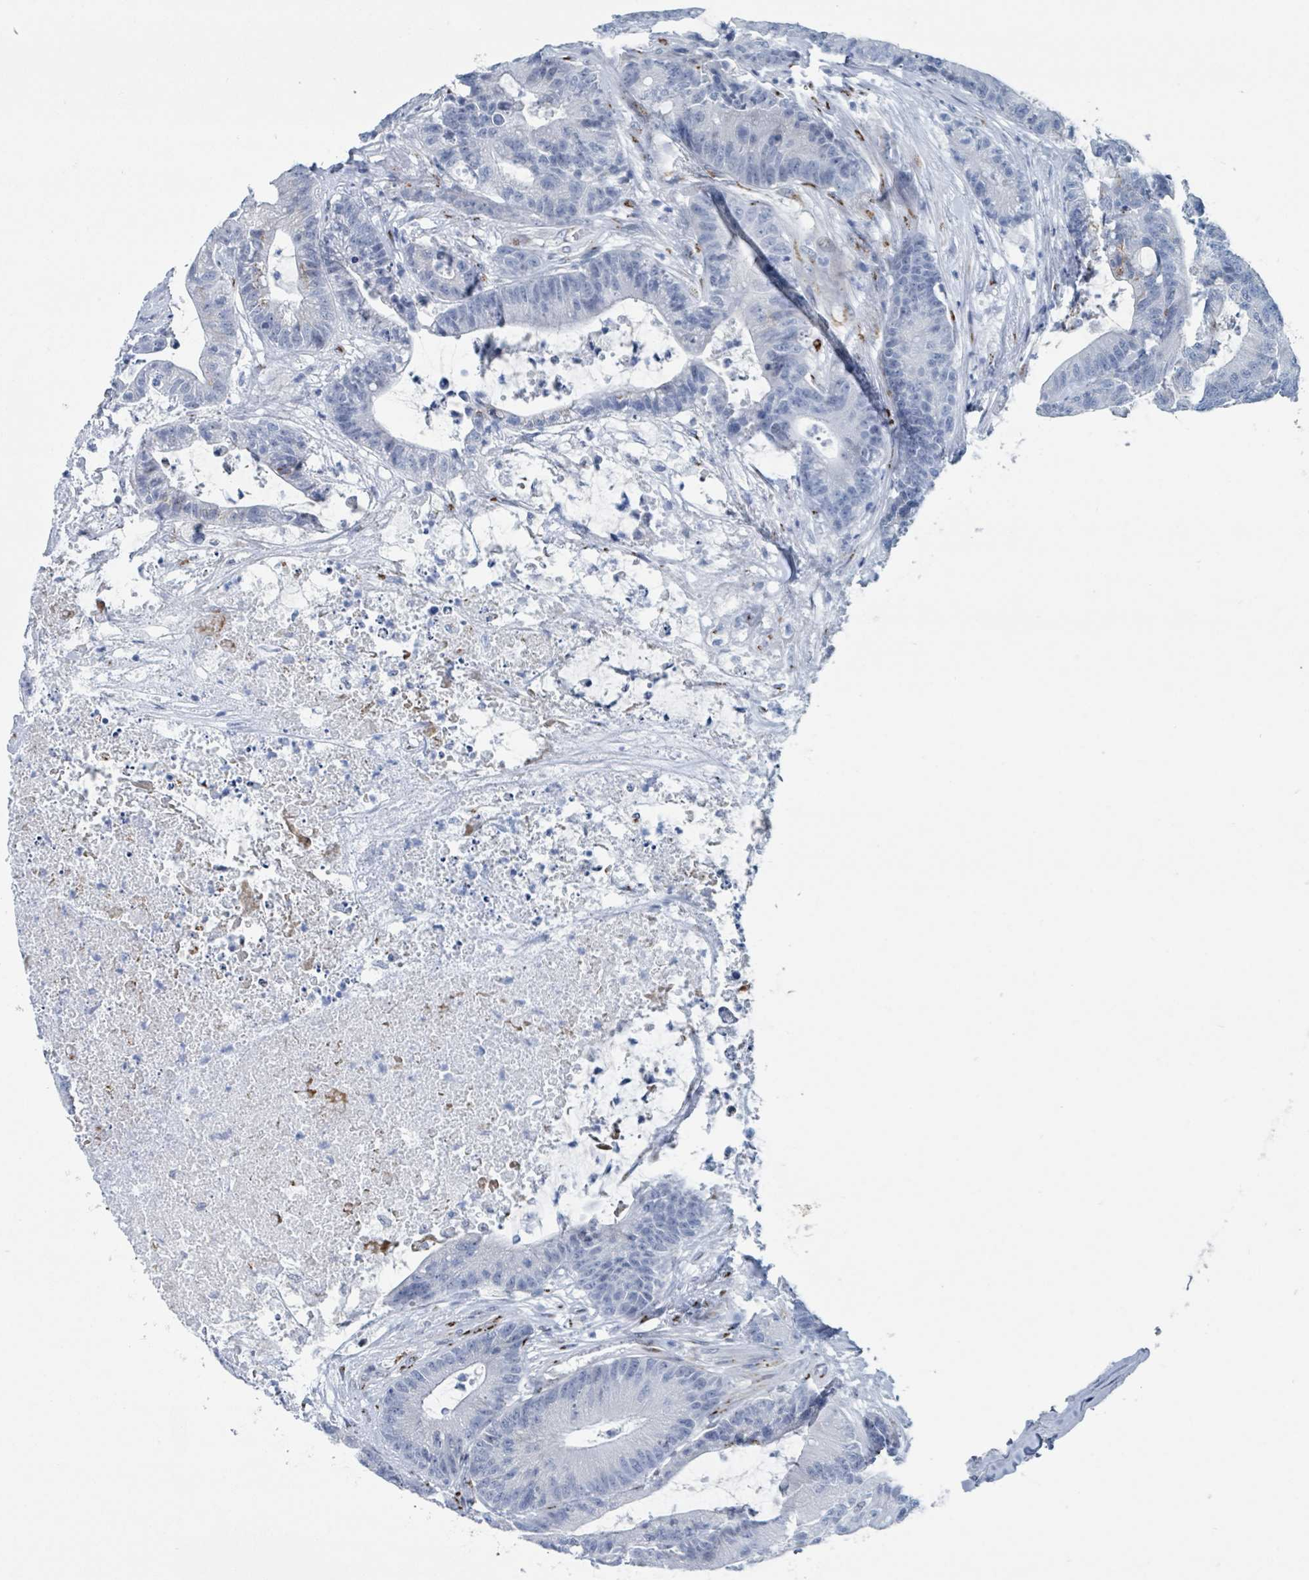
{"staining": {"intensity": "negative", "quantity": "none", "location": "none"}, "tissue": "colorectal cancer", "cell_type": "Tumor cells", "image_type": "cancer", "snomed": [{"axis": "morphology", "description": "Adenocarcinoma, NOS"}, {"axis": "topography", "description": "Colon"}], "caption": "A micrograph of human colorectal cancer (adenocarcinoma) is negative for staining in tumor cells.", "gene": "DCAF5", "patient": {"sex": "female", "age": 84}}